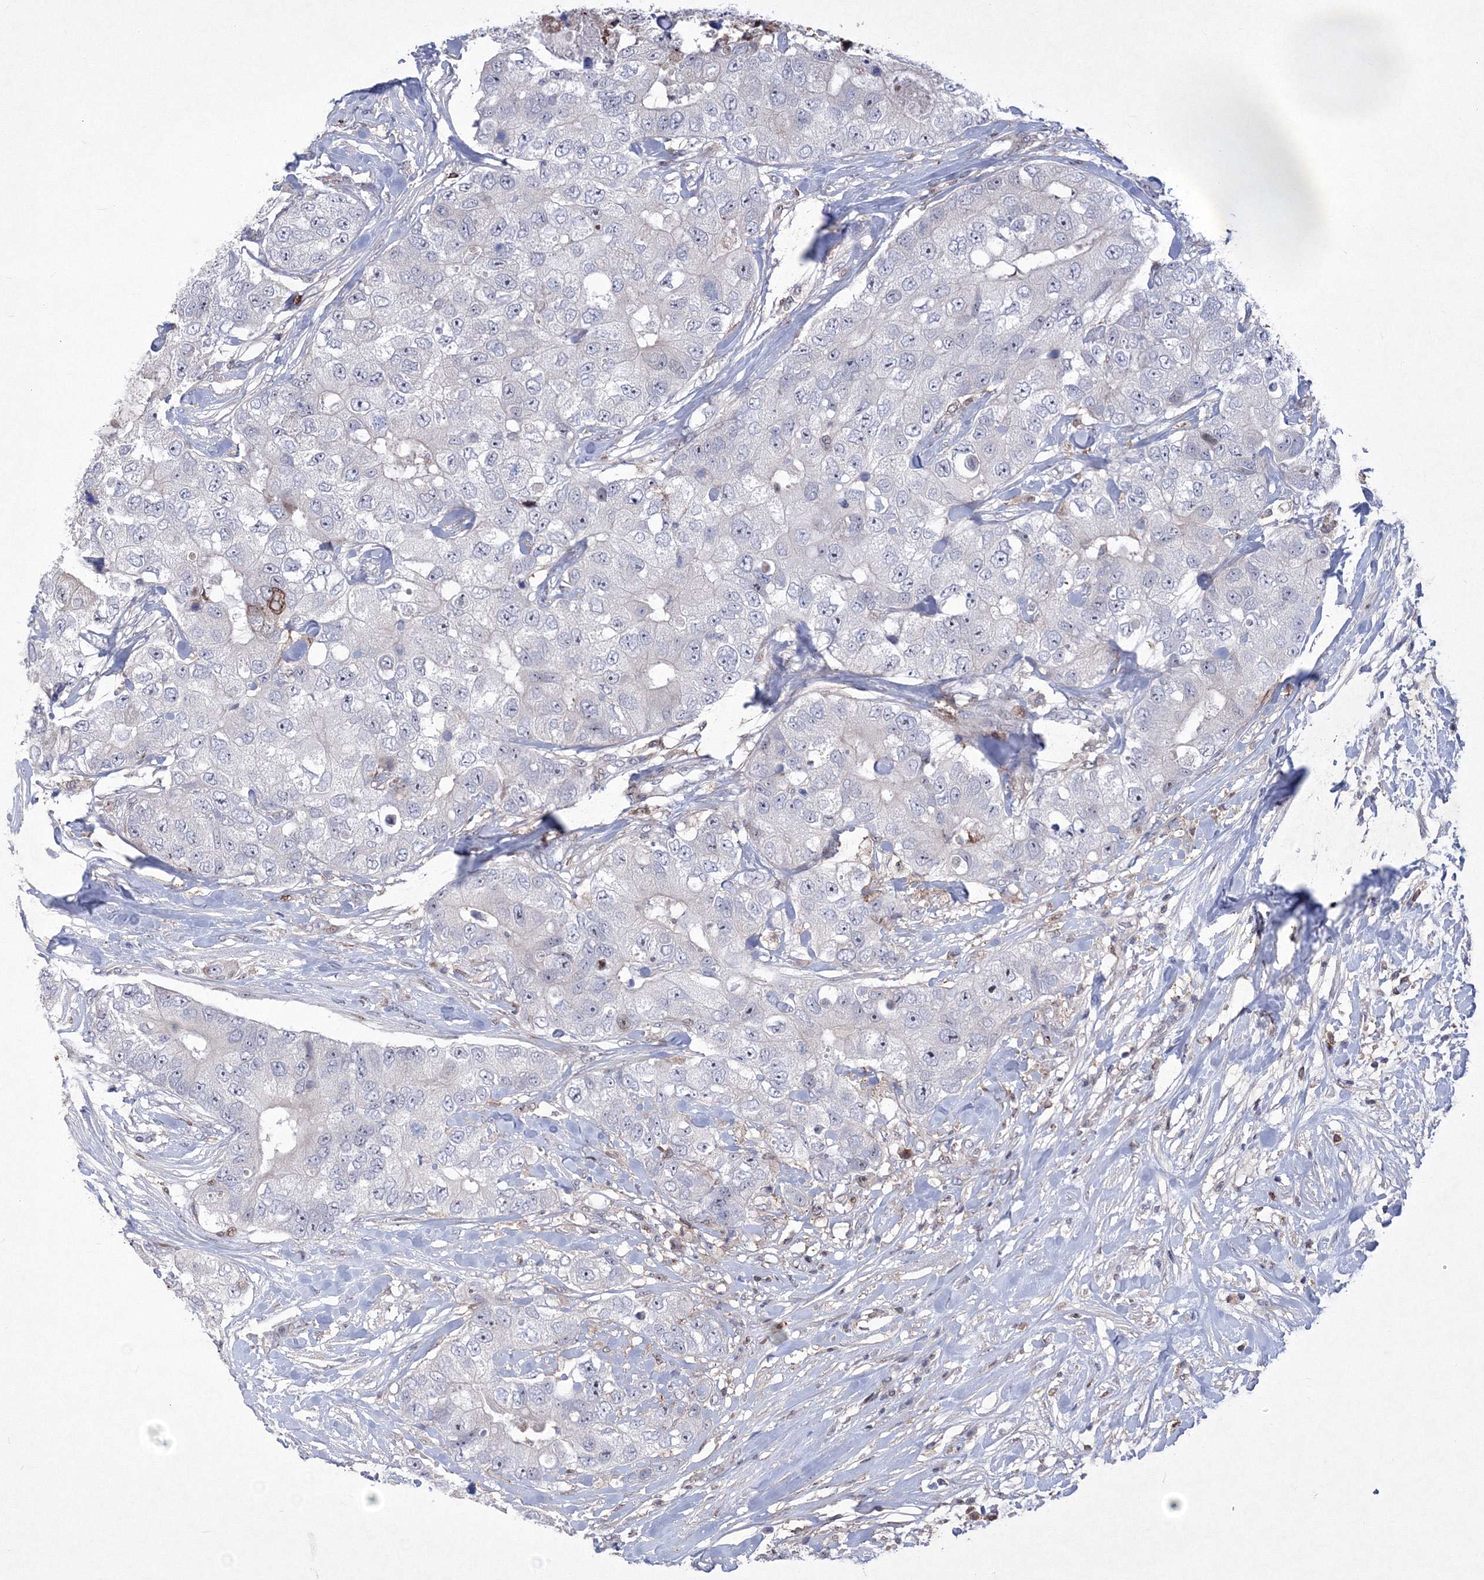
{"staining": {"intensity": "negative", "quantity": "none", "location": "none"}, "tissue": "breast cancer", "cell_type": "Tumor cells", "image_type": "cancer", "snomed": [{"axis": "morphology", "description": "Duct carcinoma"}, {"axis": "topography", "description": "Breast"}], "caption": "This is an immunohistochemistry micrograph of human infiltrating ductal carcinoma (breast). There is no staining in tumor cells.", "gene": "RNPEPL1", "patient": {"sex": "female", "age": 62}}